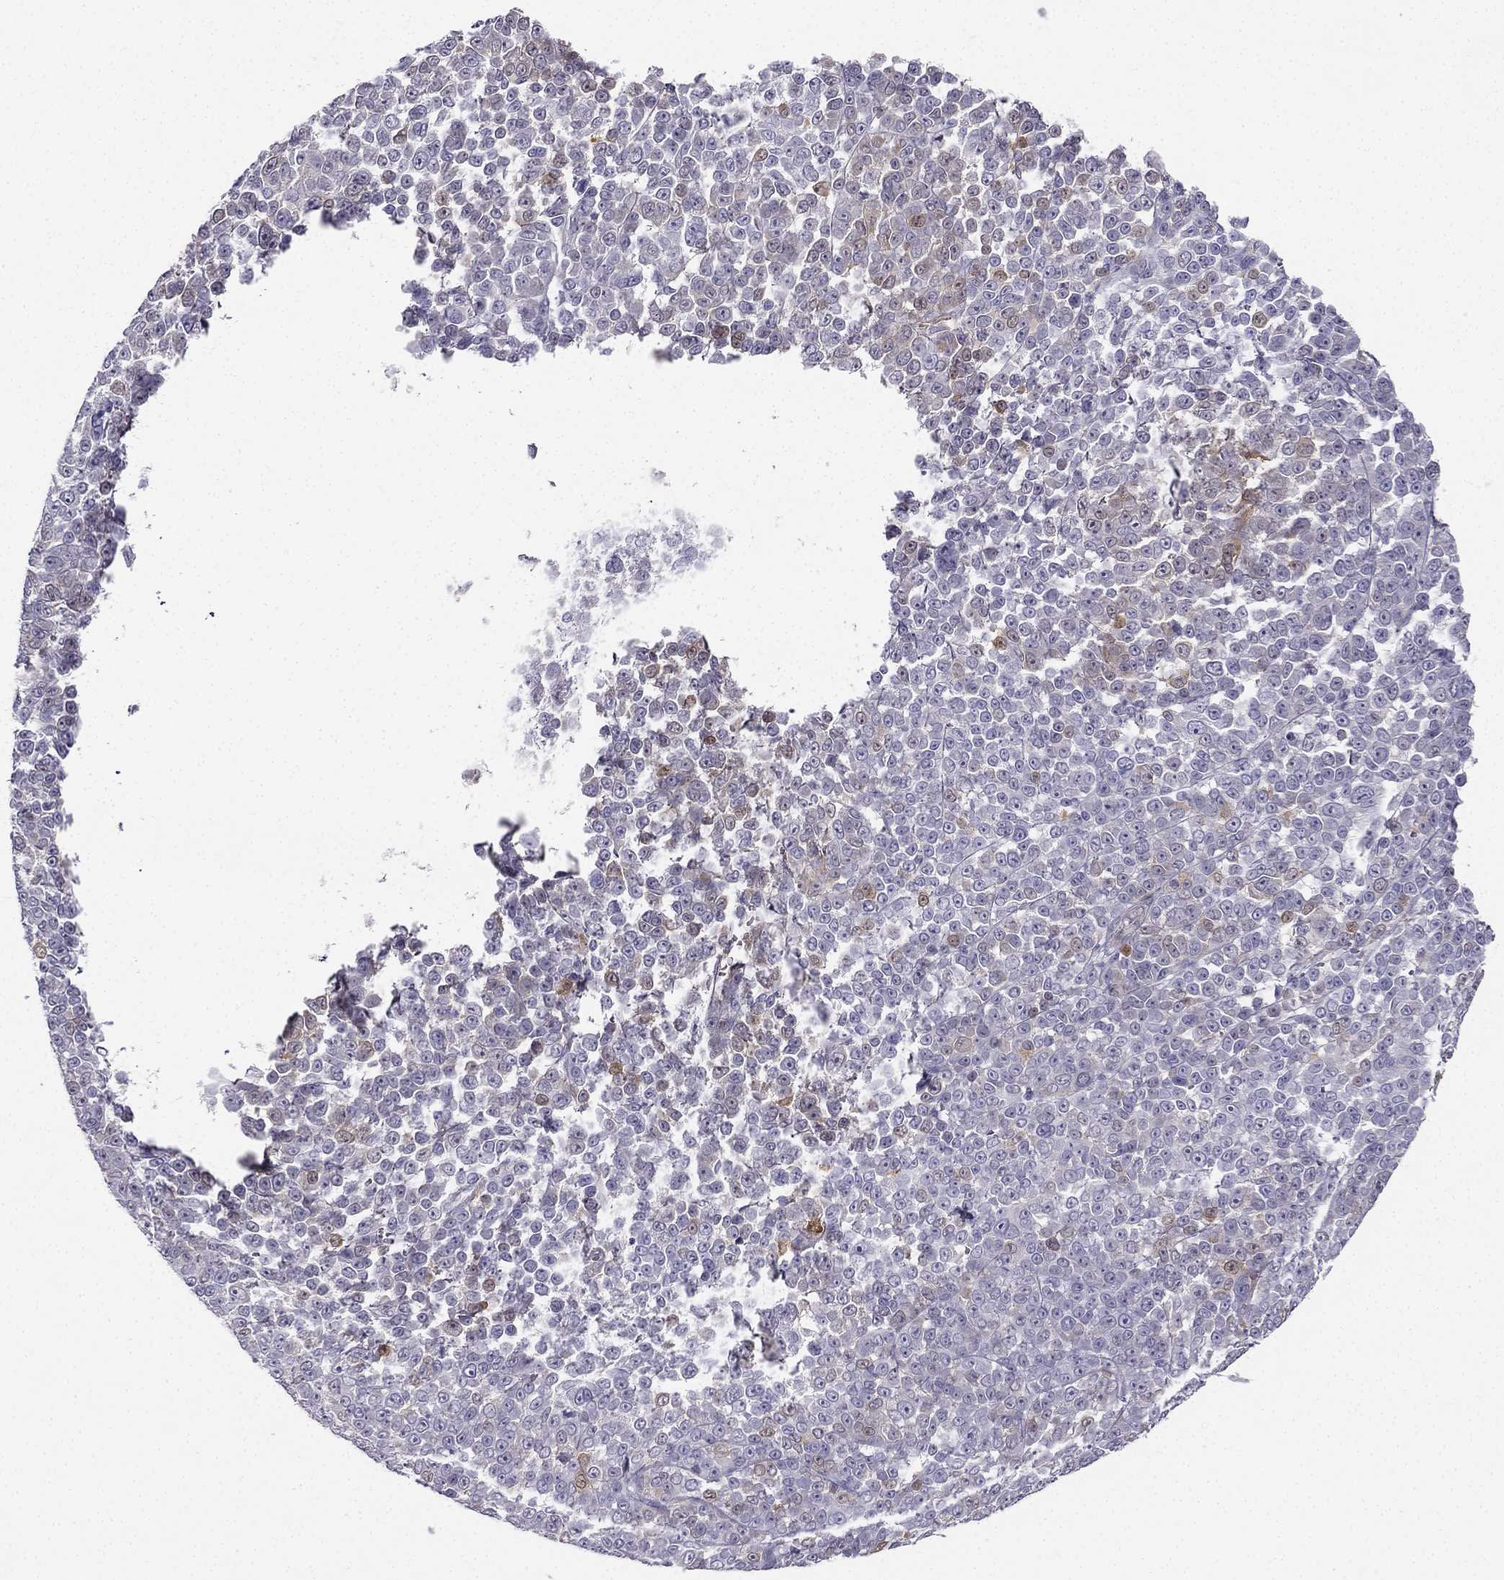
{"staining": {"intensity": "moderate", "quantity": "<25%", "location": "cytoplasmic/membranous"}, "tissue": "melanoma", "cell_type": "Tumor cells", "image_type": "cancer", "snomed": [{"axis": "morphology", "description": "Malignant melanoma, NOS"}, {"axis": "topography", "description": "Skin"}], "caption": "A brown stain shows moderate cytoplasmic/membranous expression of a protein in human melanoma tumor cells.", "gene": "NQO1", "patient": {"sex": "female", "age": 95}}